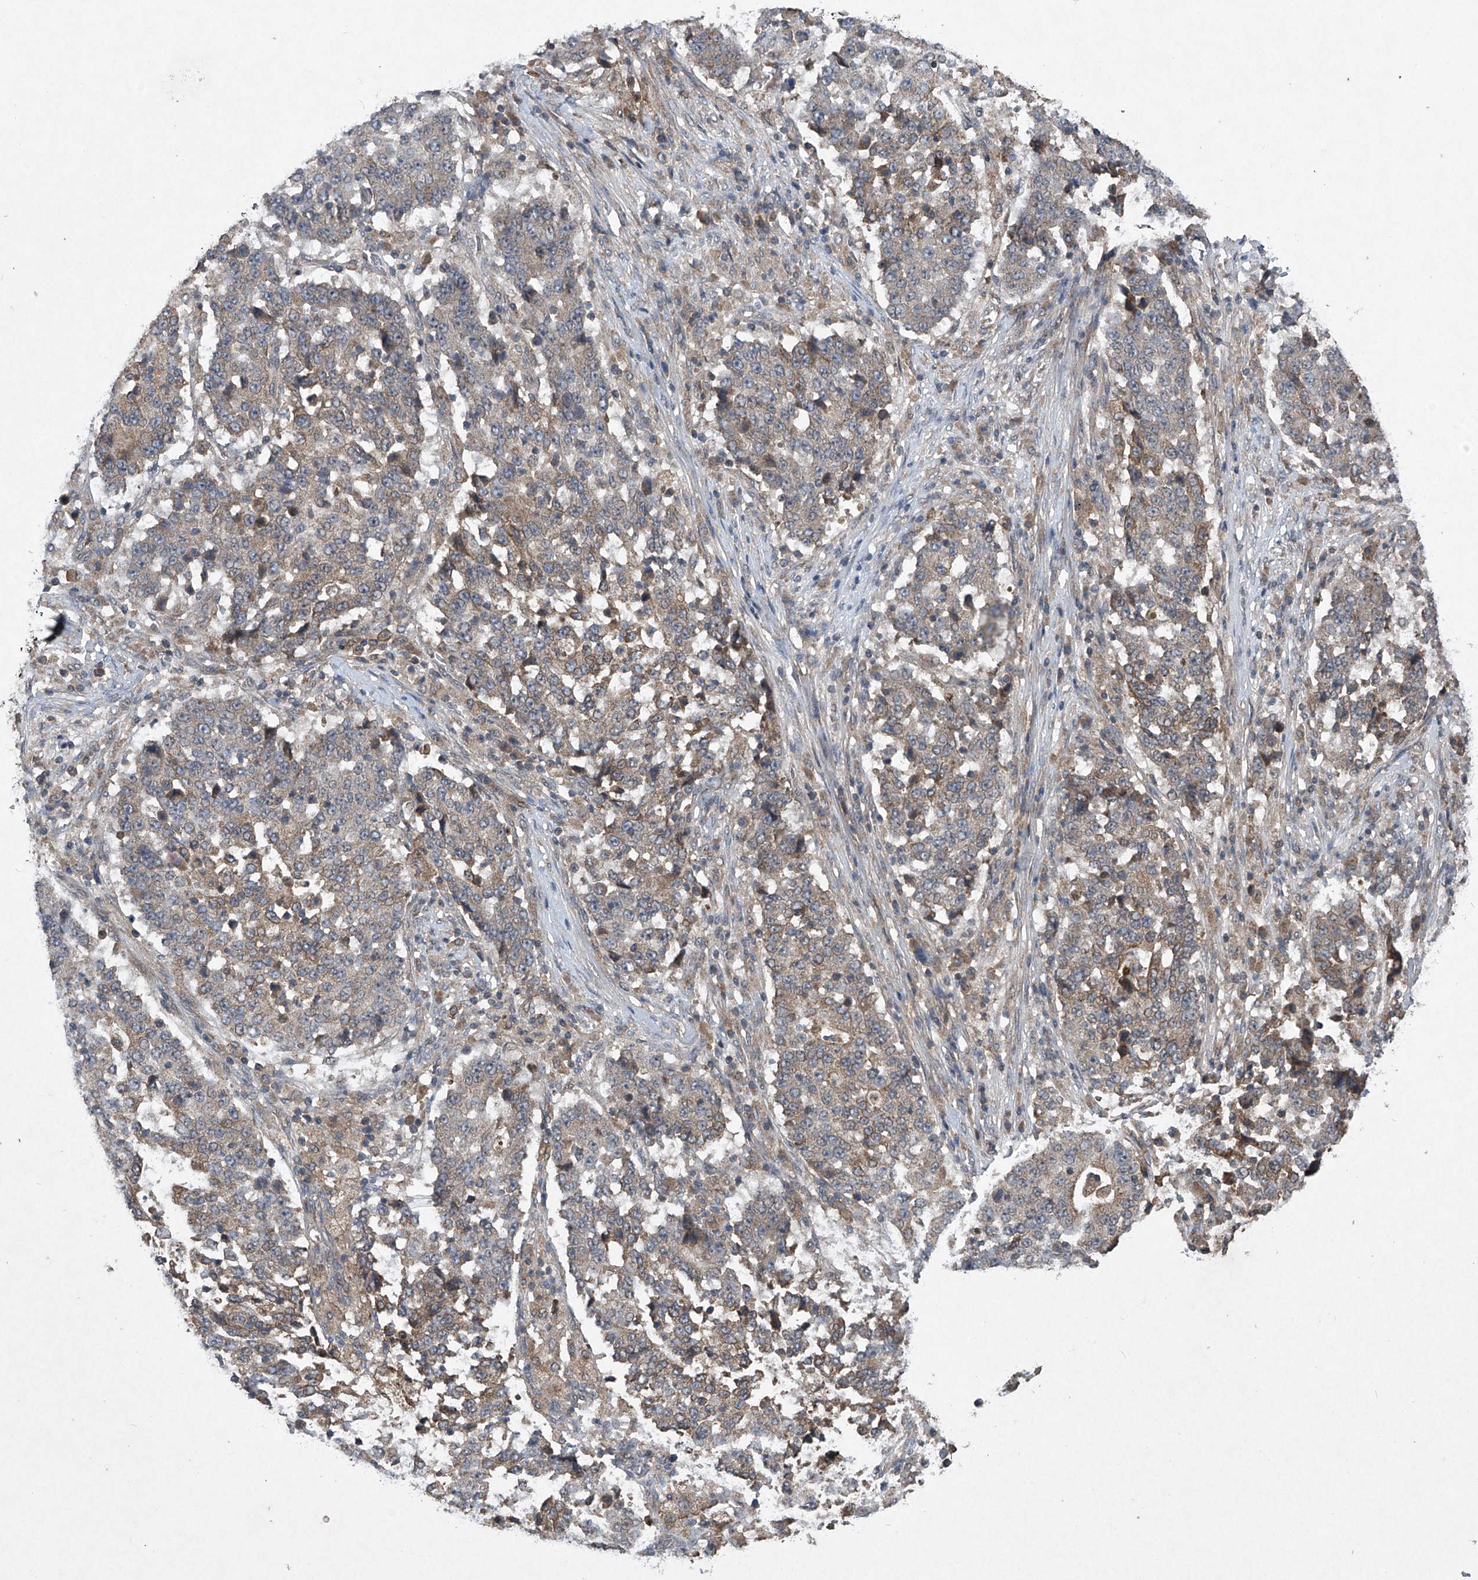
{"staining": {"intensity": "weak", "quantity": "25%-75%", "location": "cytoplasmic/membranous"}, "tissue": "stomach cancer", "cell_type": "Tumor cells", "image_type": "cancer", "snomed": [{"axis": "morphology", "description": "Adenocarcinoma, NOS"}, {"axis": "topography", "description": "Stomach"}], "caption": "The photomicrograph shows immunohistochemical staining of stomach adenocarcinoma. There is weak cytoplasmic/membranous staining is present in about 25%-75% of tumor cells.", "gene": "SUMF2", "patient": {"sex": "male", "age": 59}}